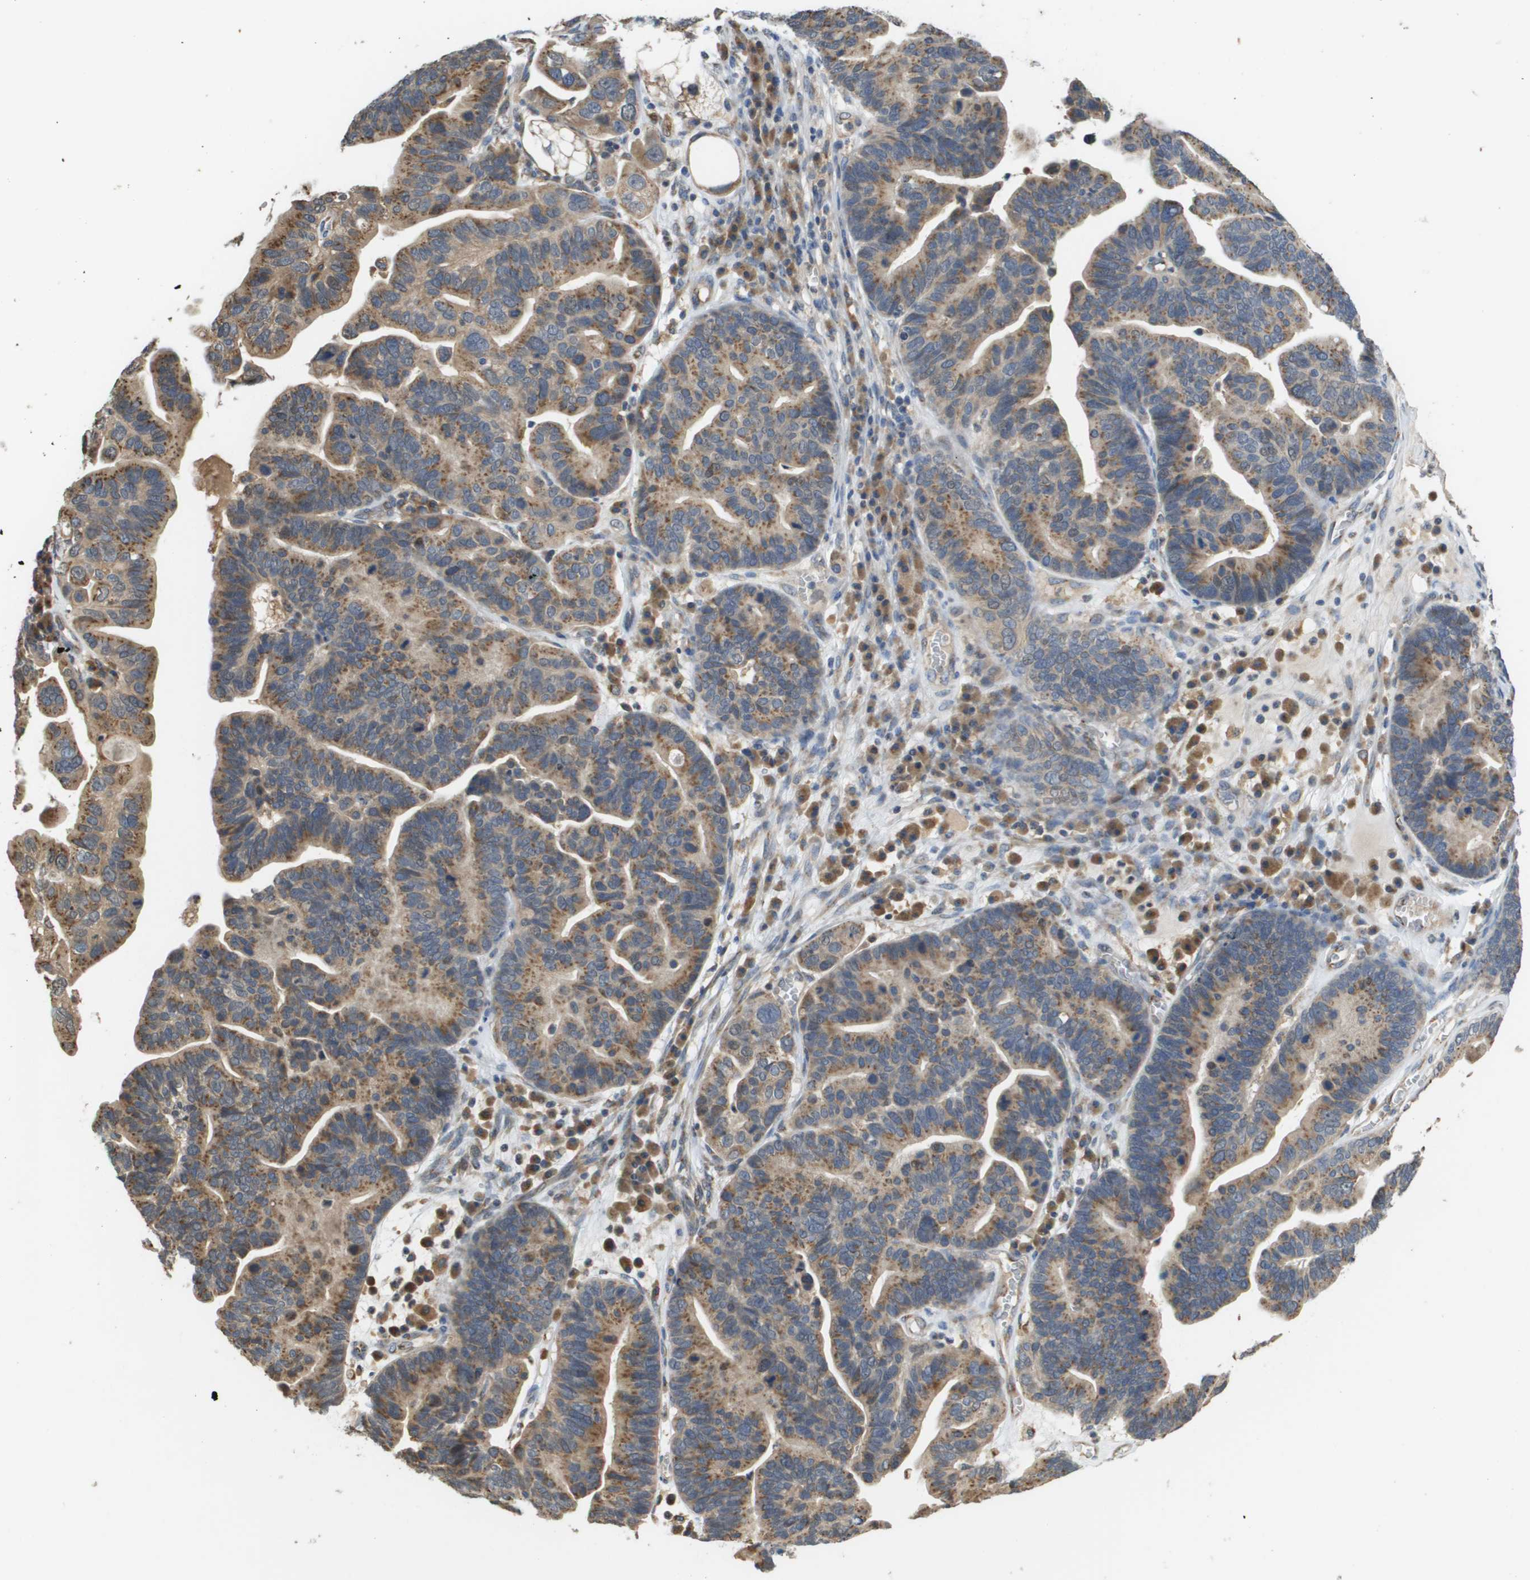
{"staining": {"intensity": "moderate", "quantity": ">75%", "location": "cytoplasmic/membranous"}, "tissue": "ovarian cancer", "cell_type": "Tumor cells", "image_type": "cancer", "snomed": [{"axis": "morphology", "description": "Cystadenocarcinoma, serous, NOS"}, {"axis": "topography", "description": "Ovary"}], "caption": "IHC staining of ovarian cancer (serous cystadenocarcinoma), which displays medium levels of moderate cytoplasmic/membranous staining in approximately >75% of tumor cells indicating moderate cytoplasmic/membranous protein expression. The staining was performed using DAB (brown) for protein detection and nuclei were counterstained in hematoxylin (blue).", "gene": "PCK1", "patient": {"sex": "female", "age": 56}}